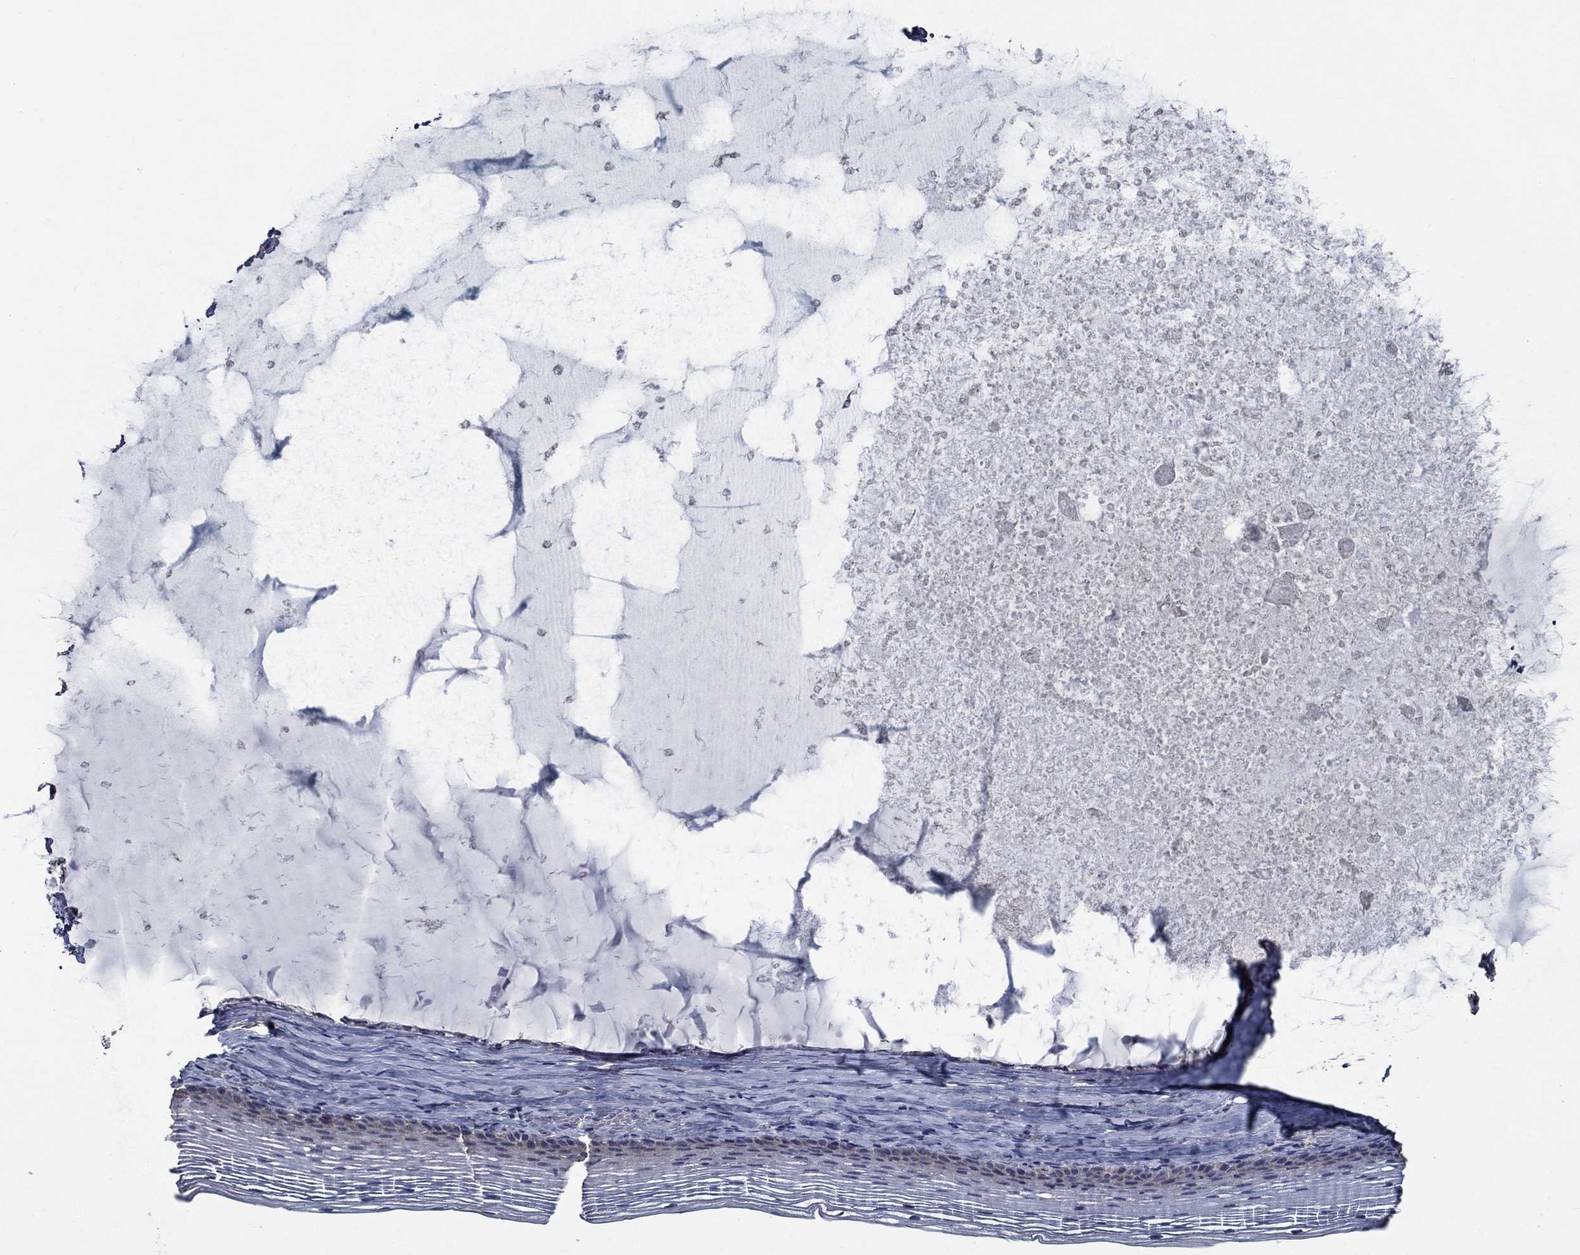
{"staining": {"intensity": "negative", "quantity": "none", "location": "none"}, "tissue": "cervix", "cell_type": "Glandular cells", "image_type": "normal", "snomed": [{"axis": "morphology", "description": "Normal tissue, NOS"}, {"axis": "topography", "description": "Cervix"}], "caption": "High power microscopy micrograph of an IHC histopathology image of normal cervix, revealing no significant expression in glandular cells.", "gene": "SLC44A1", "patient": {"sex": "female", "age": 39}}